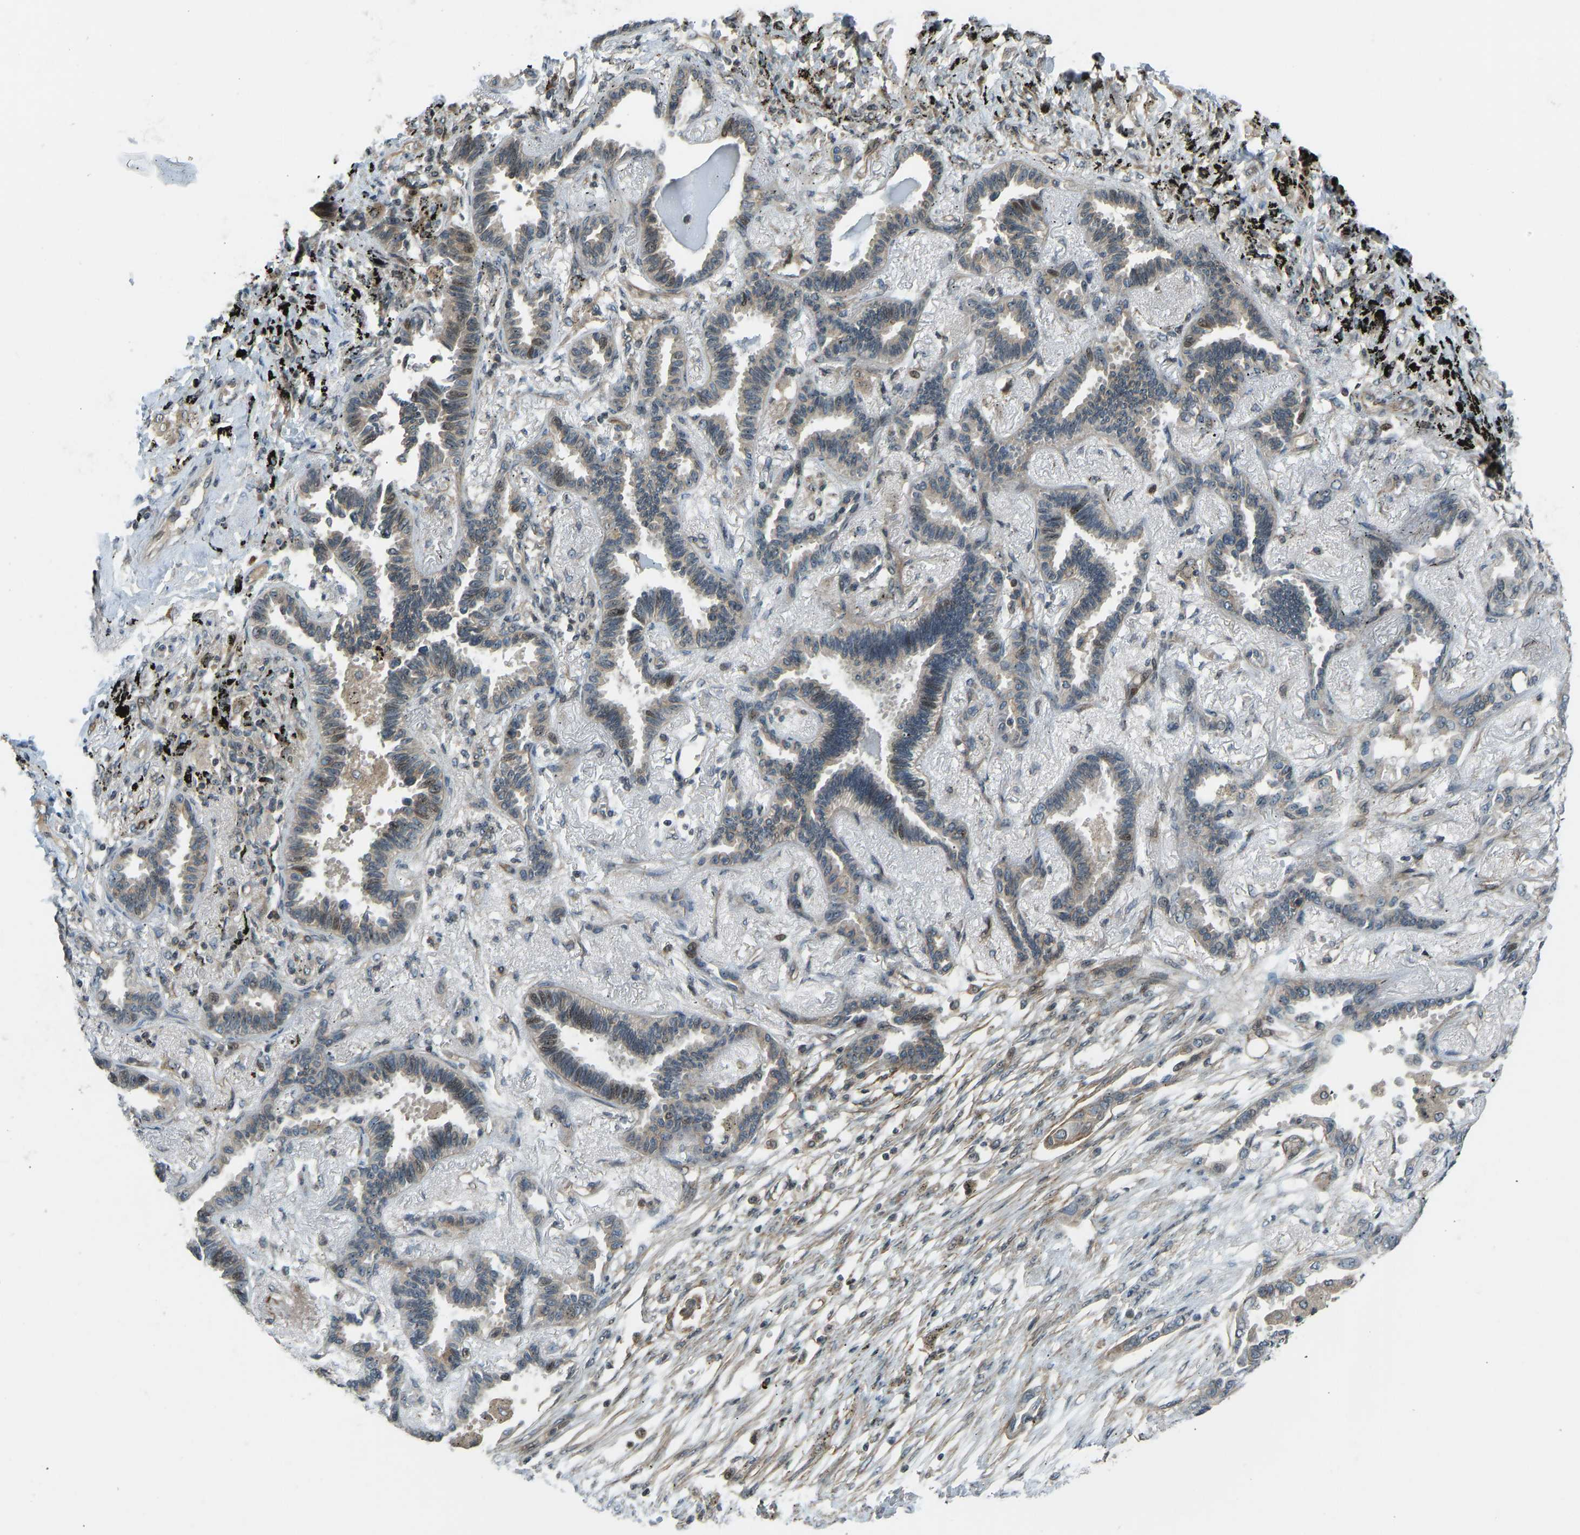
{"staining": {"intensity": "weak", "quantity": "25%-75%", "location": "cytoplasmic/membranous,nuclear"}, "tissue": "lung cancer", "cell_type": "Tumor cells", "image_type": "cancer", "snomed": [{"axis": "morphology", "description": "Adenocarcinoma, NOS"}, {"axis": "topography", "description": "Lung"}], "caption": "DAB (3,3'-diaminobenzidine) immunohistochemical staining of human lung adenocarcinoma reveals weak cytoplasmic/membranous and nuclear protein expression in approximately 25%-75% of tumor cells. (brown staining indicates protein expression, while blue staining denotes nuclei).", "gene": "SVOPL", "patient": {"sex": "male", "age": 59}}